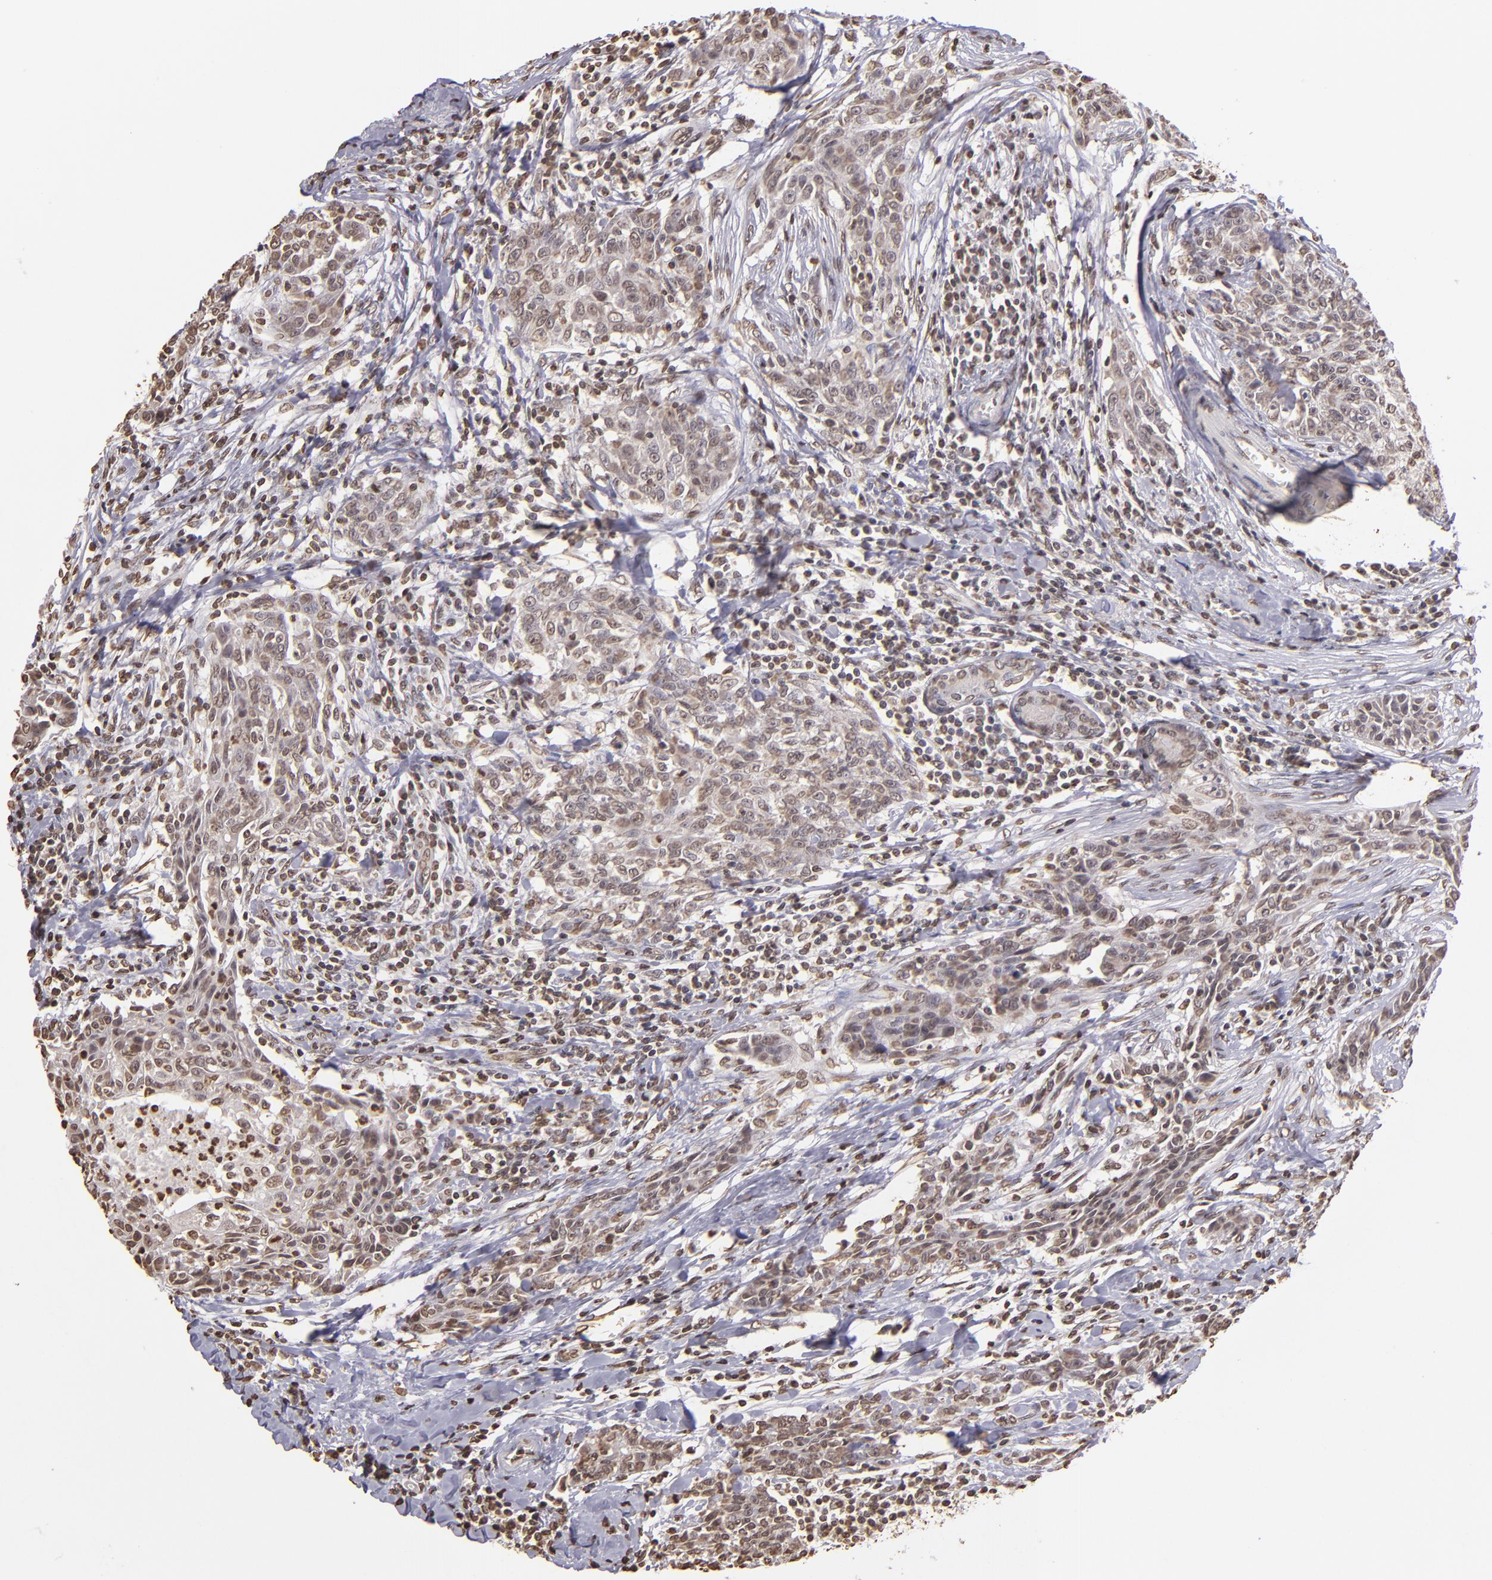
{"staining": {"intensity": "weak", "quantity": "25%-75%", "location": "nuclear"}, "tissue": "breast cancer", "cell_type": "Tumor cells", "image_type": "cancer", "snomed": [{"axis": "morphology", "description": "Duct carcinoma"}, {"axis": "topography", "description": "Breast"}], "caption": "Immunohistochemistry (IHC) of breast invasive ductal carcinoma displays low levels of weak nuclear expression in approximately 25%-75% of tumor cells.", "gene": "LBX1", "patient": {"sex": "female", "age": 50}}